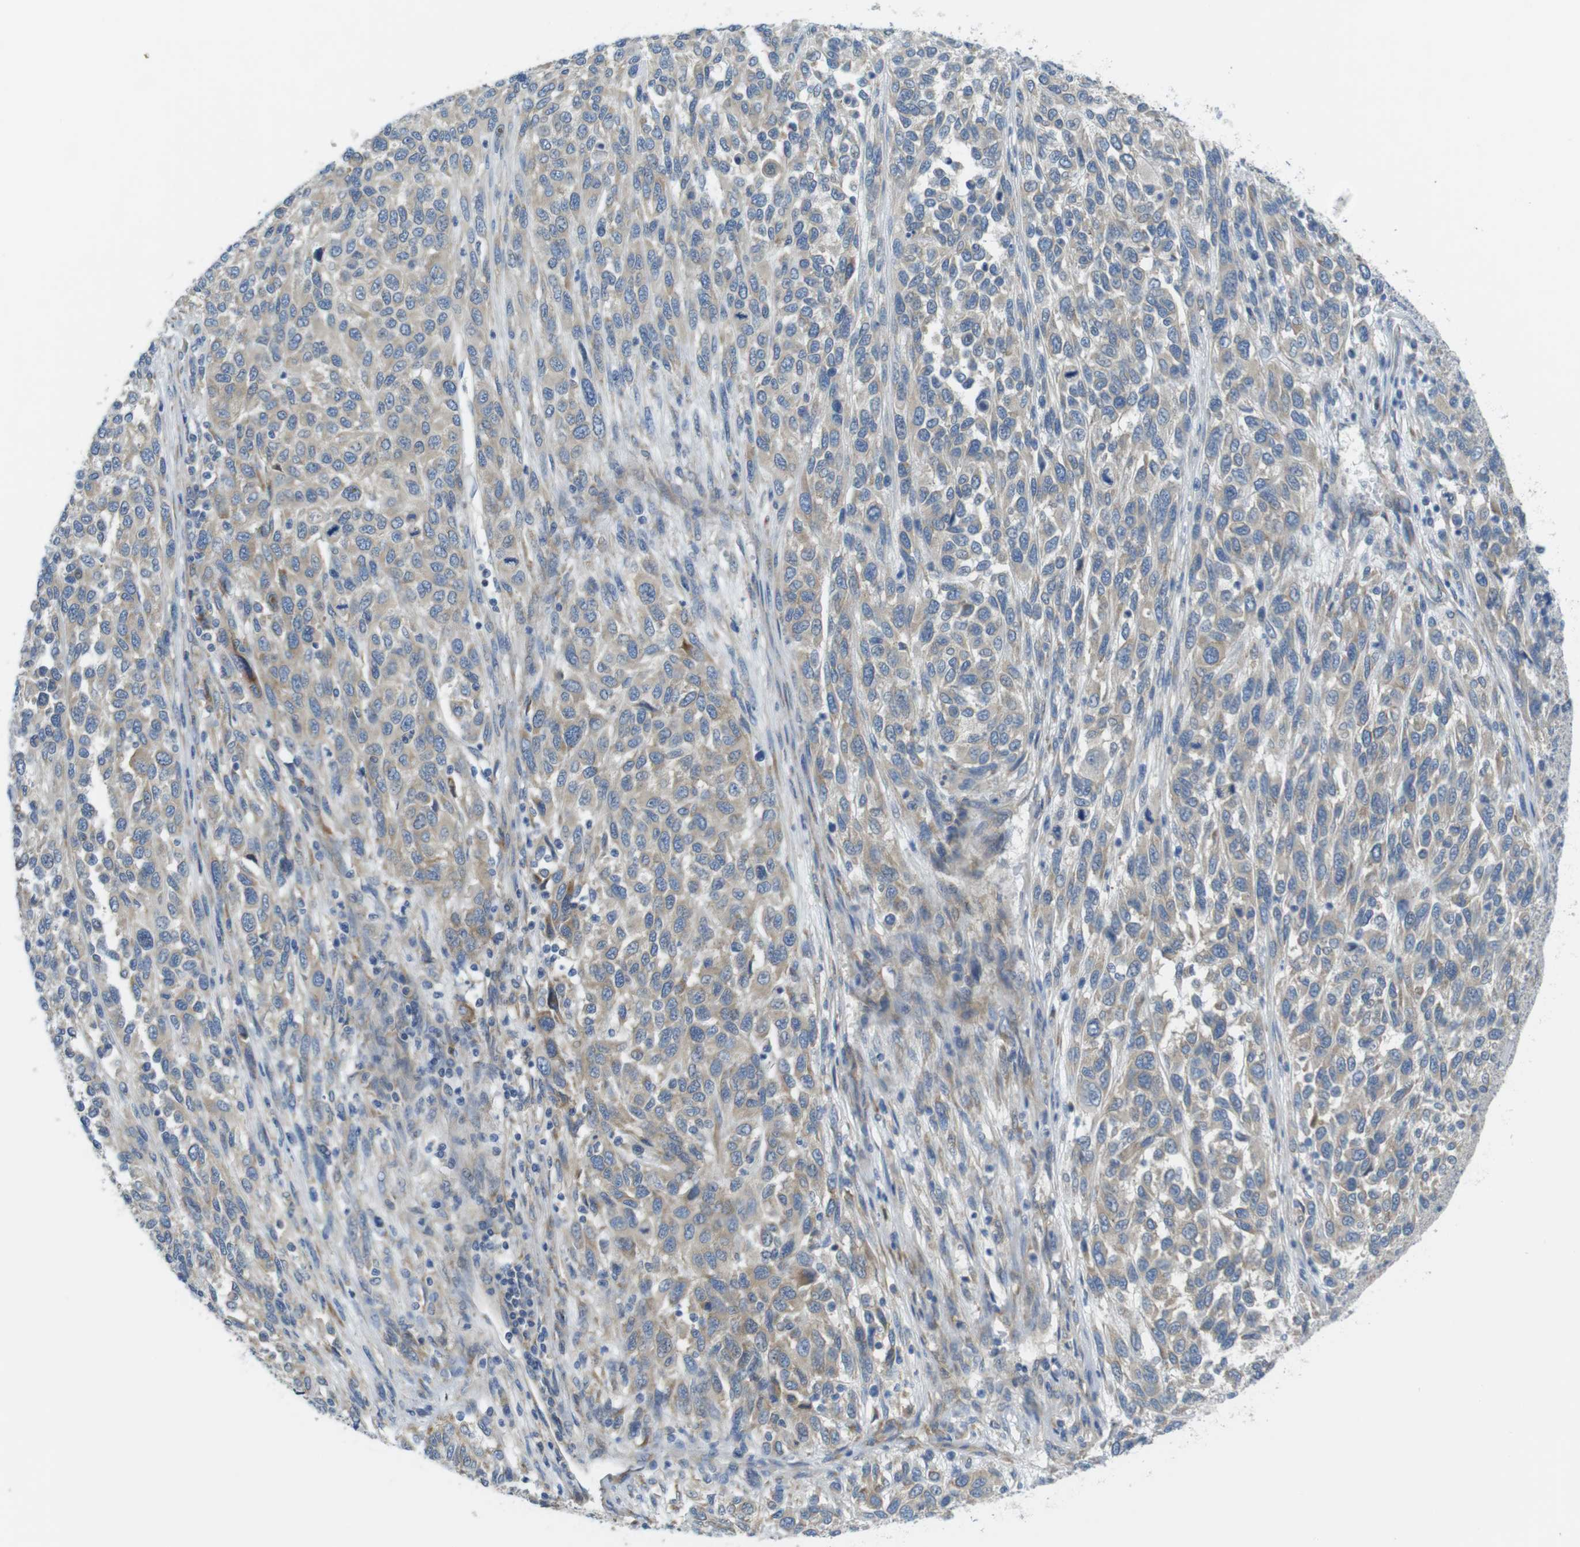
{"staining": {"intensity": "weak", "quantity": ">75%", "location": "cytoplasmic/membranous"}, "tissue": "melanoma", "cell_type": "Tumor cells", "image_type": "cancer", "snomed": [{"axis": "morphology", "description": "Malignant melanoma, Metastatic site"}, {"axis": "topography", "description": "Lymph node"}], "caption": "A brown stain shows weak cytoplasmic/membranous positivity of a protein in human melanoma tumor cells. (Stains: DAB (3,3'-diaminobenzidine) in brown, nuclei in blue, Microscopy: brightfield microscopy at high magnification).", "gene": "TMEM234", "patient": {"sex": "male", "age": 61}}